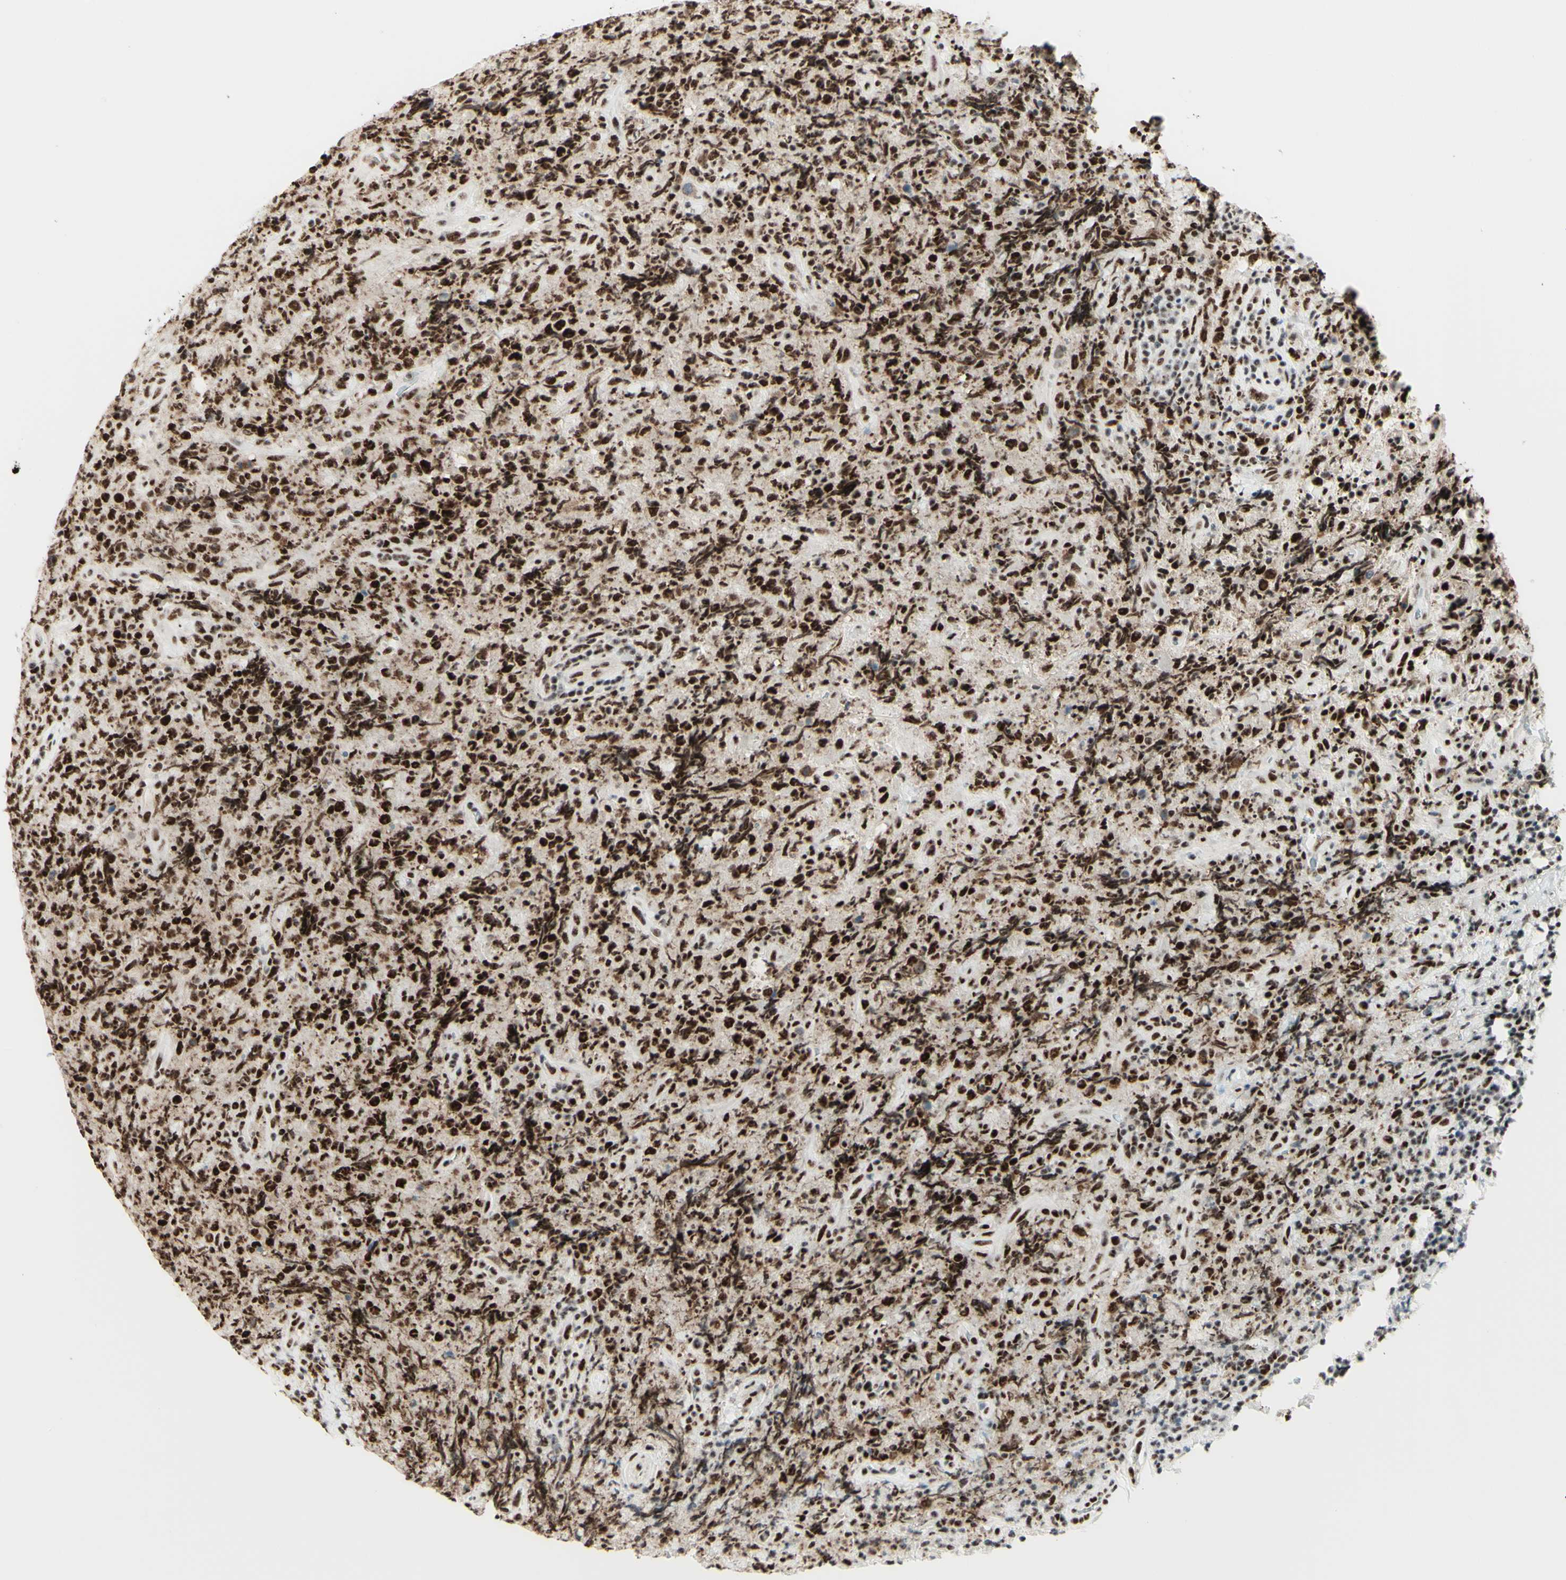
{"staining": {"intensity": "strong", "quantity": ">75%", "location": "nuclear"}, "tissue": "lymphoma", "cell_type": "Tumor cells", "image_type": "cancer", "snomed": [{"axis": "morphology", "description": "Malignant lymphoma, non-Hodgkin's type, High grade"}, {"axis": "topography", "description": "Tonsil"}], "caption": "This image exhibits immunohistochemistry staining of lymphoma, with high strong nuclear expression in approximately >75% of tumor cells.", "gene": "WTAP", "patient": {"sex": "female", "age": 36}}